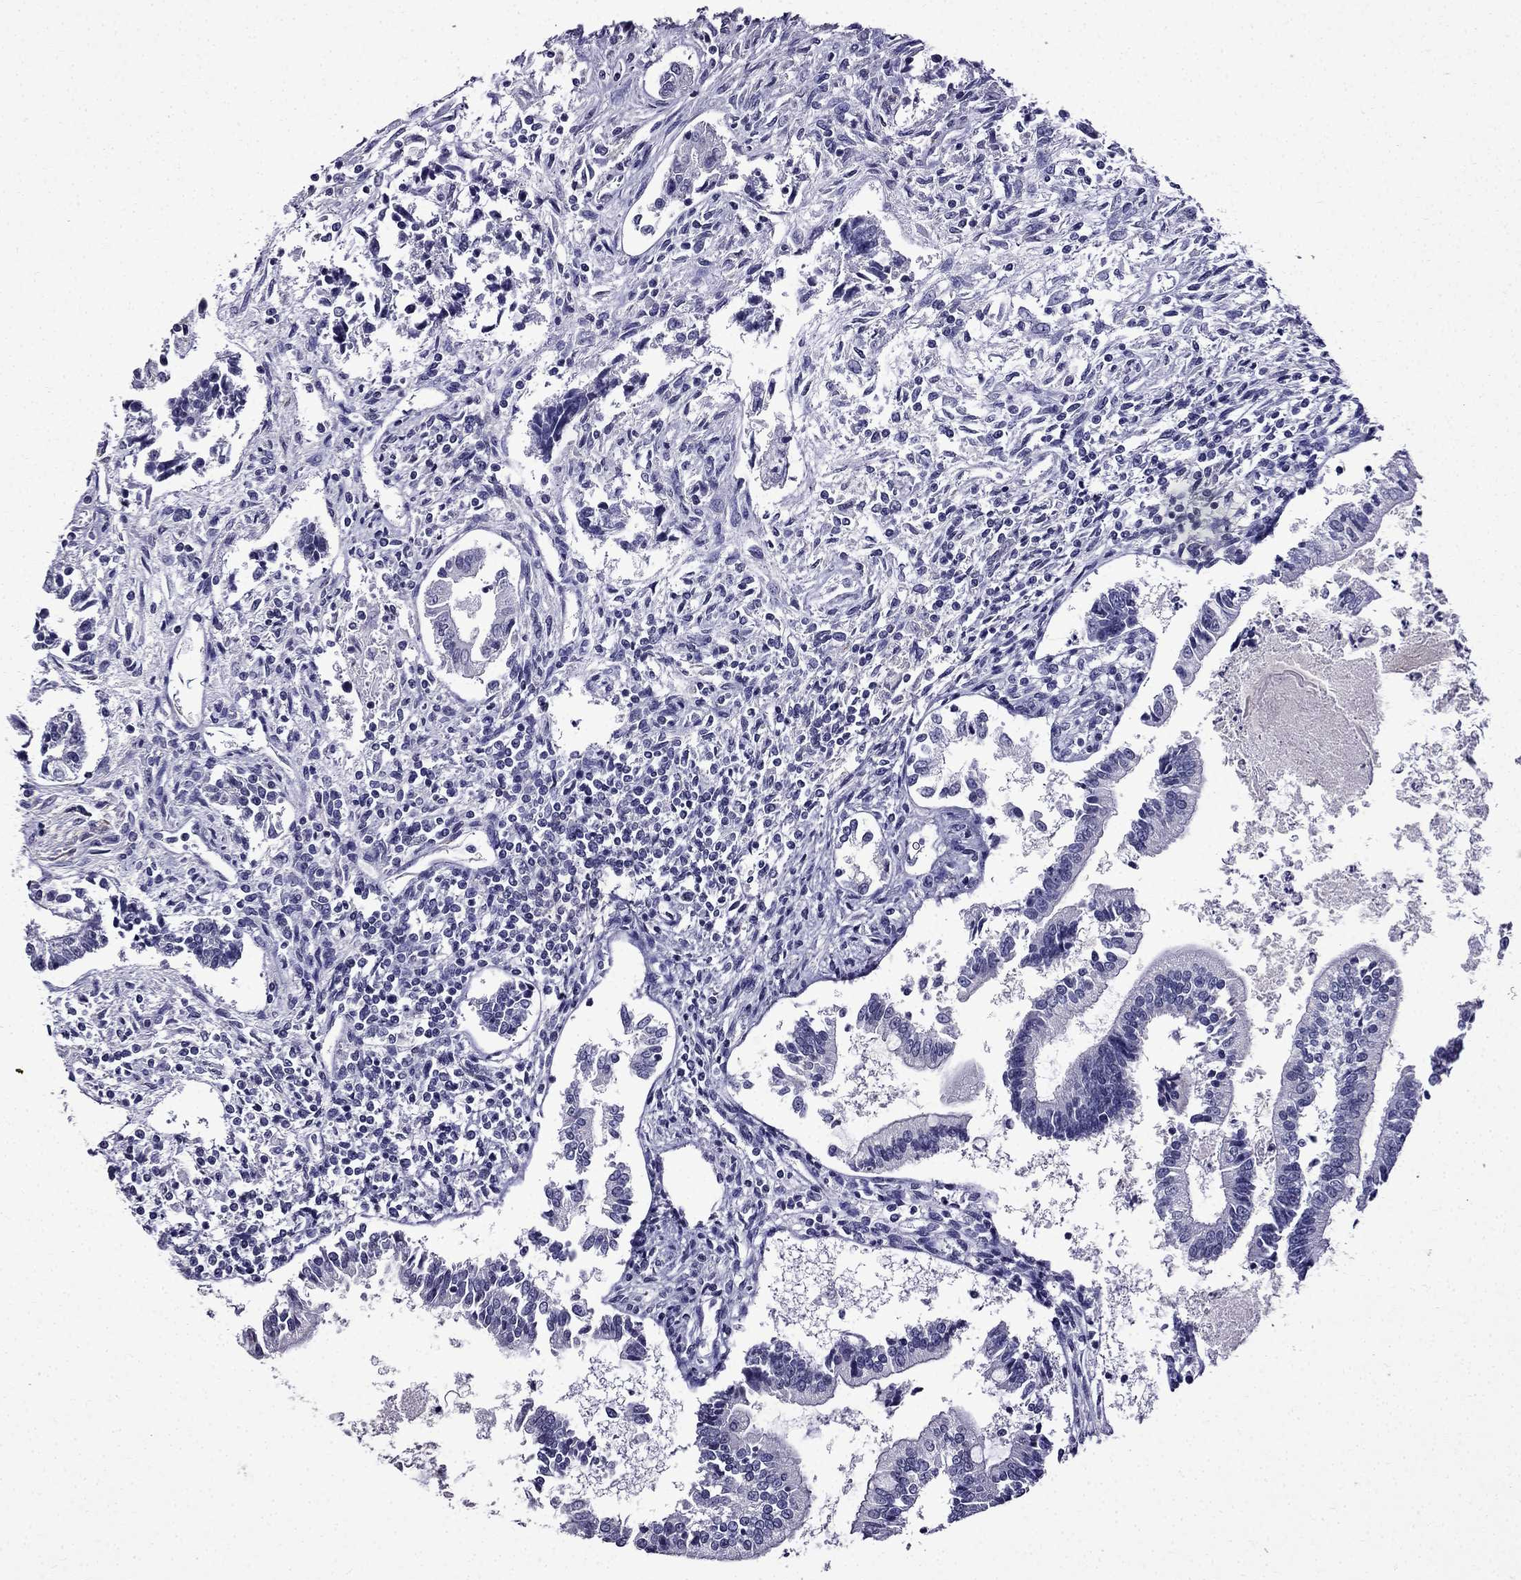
{"staining": {"intensity": "negative", "quantity": "none", "location": "none"}, "tissue": "testis cancer", "cell_type": "Tumor cells", "image_type": "cancer", "snomed": [{"axis": "morphology", "description": "Carcinoma, Embryonal, NOS"}, {"axis": "topography", "description": "Testis"}], "caption": "This is an IHC histopathology image of human embryonal carcinoma (testis). There is no expression in tumor cells.", "gene": "DNAH17", "patient": {"sex": "male", "age": 37}}